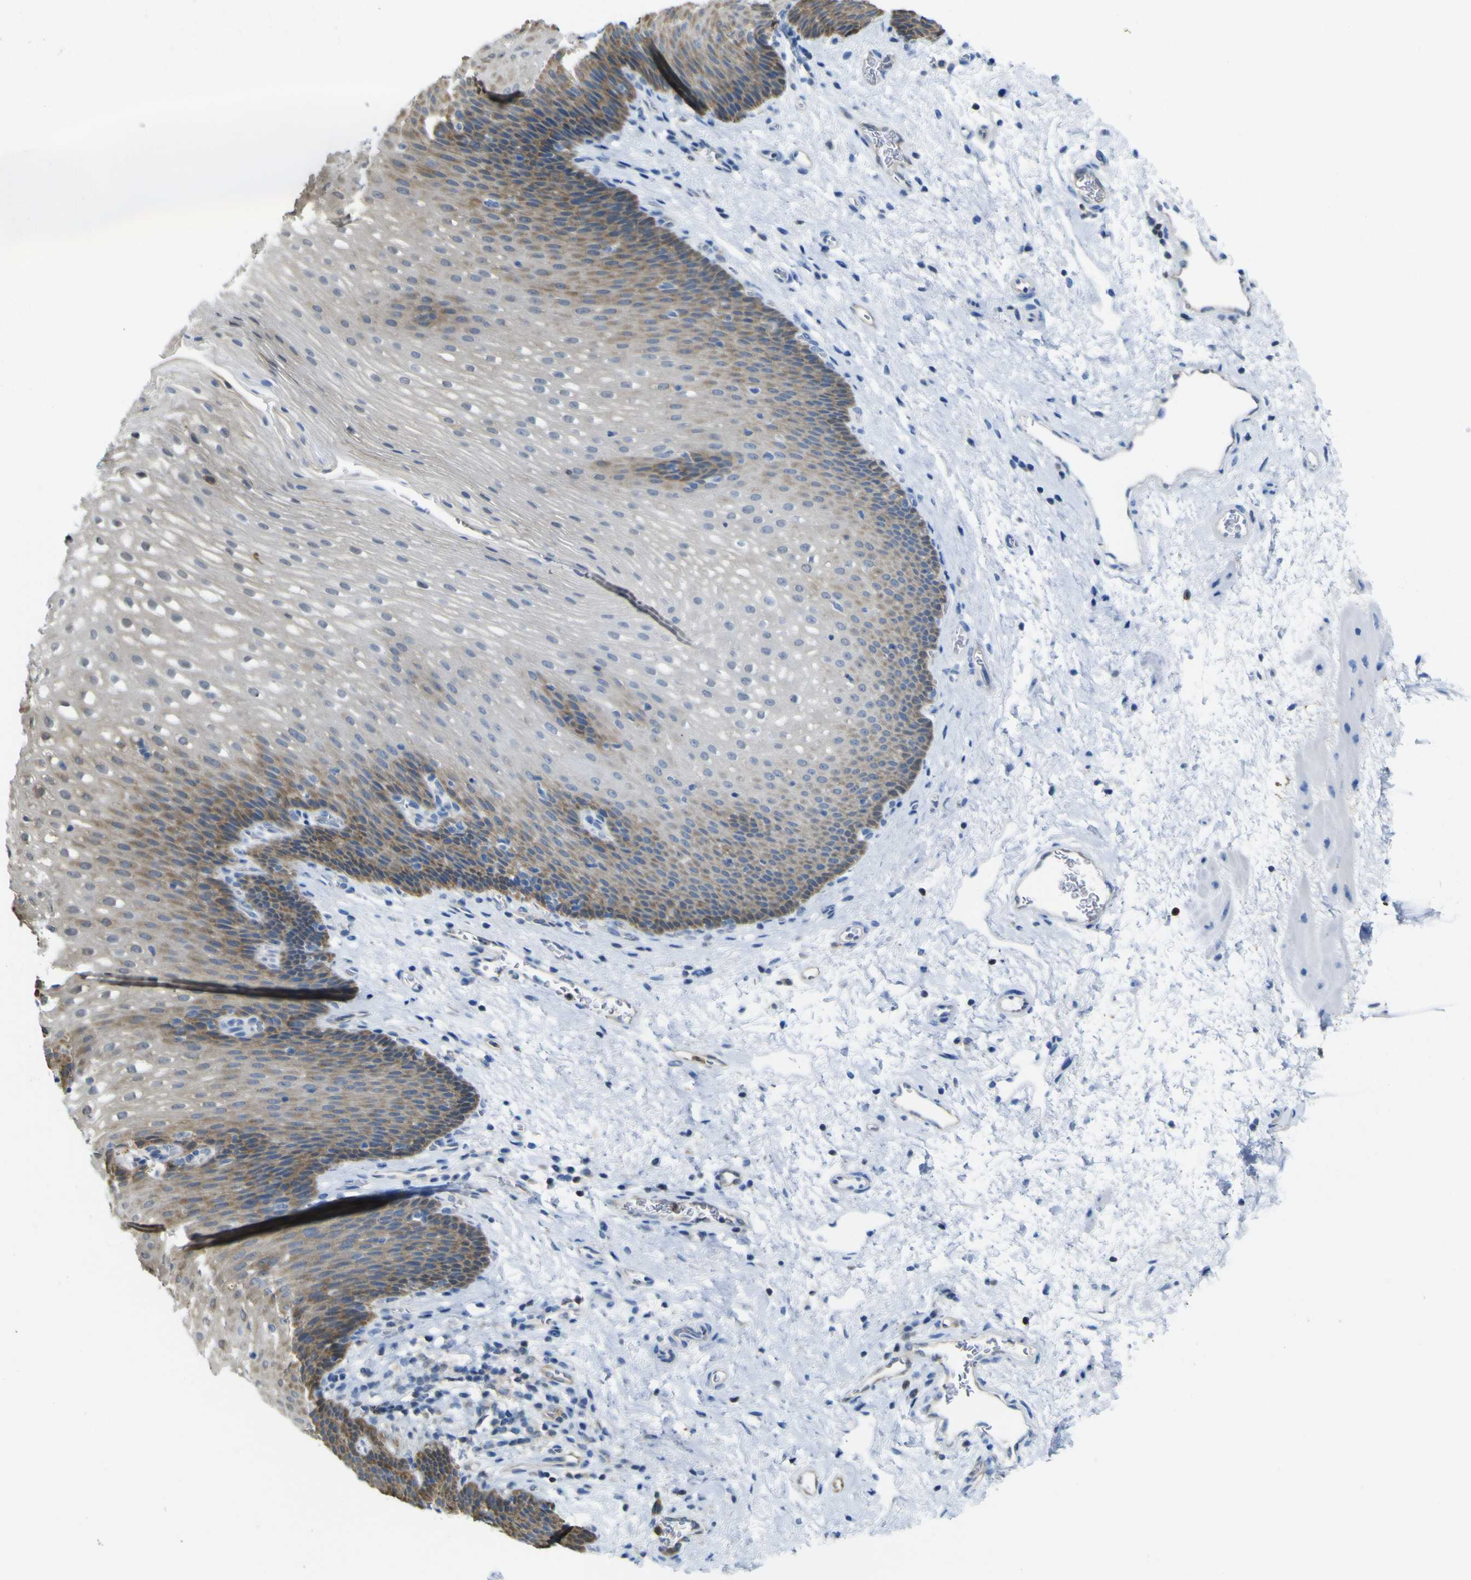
{"staining": {"intensity": "negative", "quantity": "none", "location": "none"}, "tissue": "esophagus", "cell_type": "Squamous epithelial cells", "image_type": "normal", "snomed": [{"axis": "morphology", "description": "Normal tissue, NOS"}, {"axis": "topography", "description": "Esophagus"}], "caption": "Squamous epithelial cells show no significant protein expression in benign esophagus. Nuclei are stained in blue.", "gene": "ABHD3", "patient": {"sex": "male", "age": 48}}